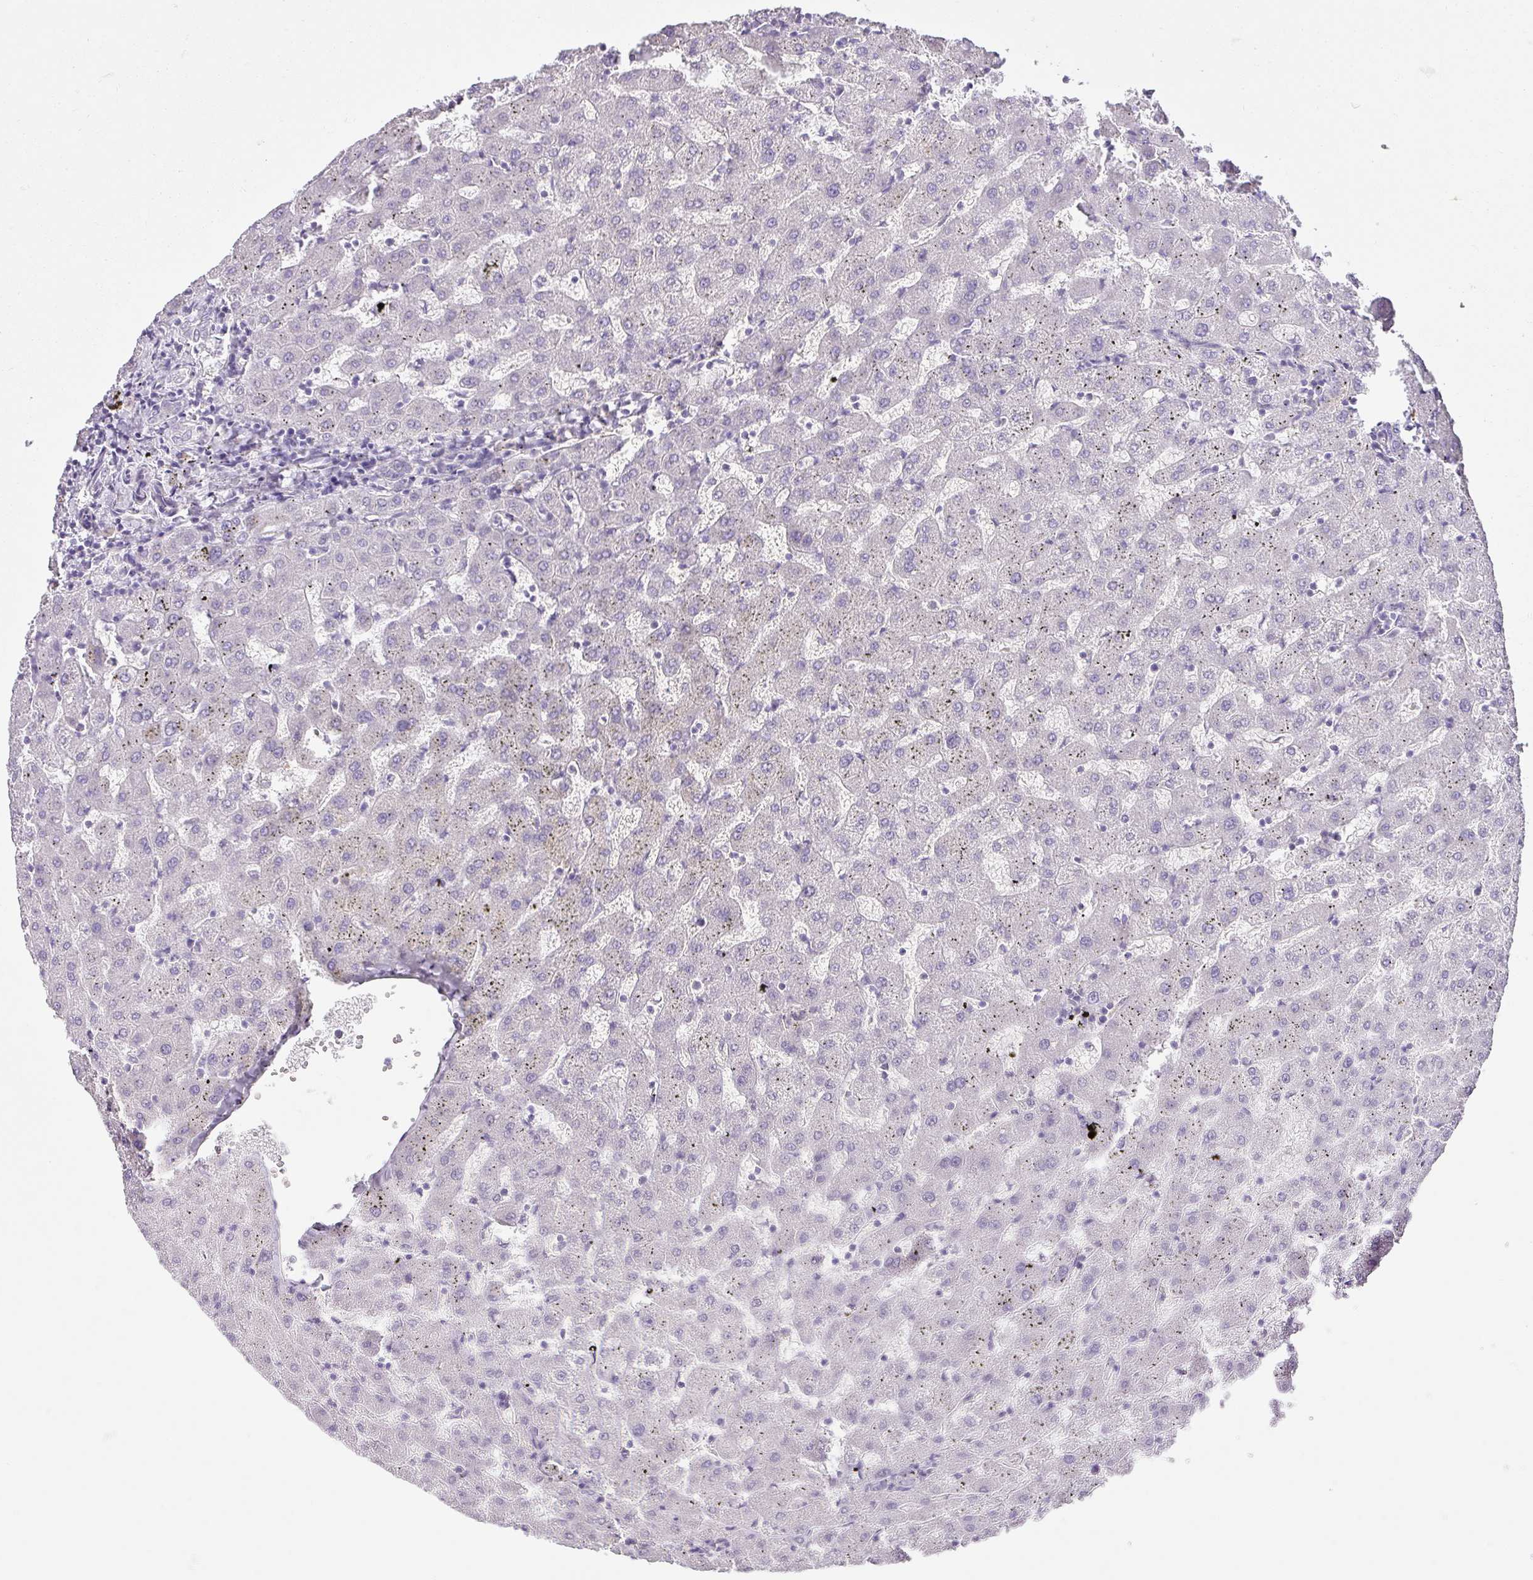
{"staining": {"intensity": "negative", "quantity": "none", "location": "none"}, "tissue": "liver", "cell_type": "Cholangiocytes", "image_type": "normal", "snomed": [{"axis": "morphology", "description": "Normal tissue, NOS"}, {"axis": "topography", "description": "Liver"}], "caption": "Unremarkable liver was stained to show a protein in brown. There is no significant positivity in cholangiocytes. (Stains: DAB IHC with hematoxylin counter stain, Microscopy: brightfield microscopy at high magnification).", "gene": "RAX2", "patient": {"sex": "female", "age": 63}}